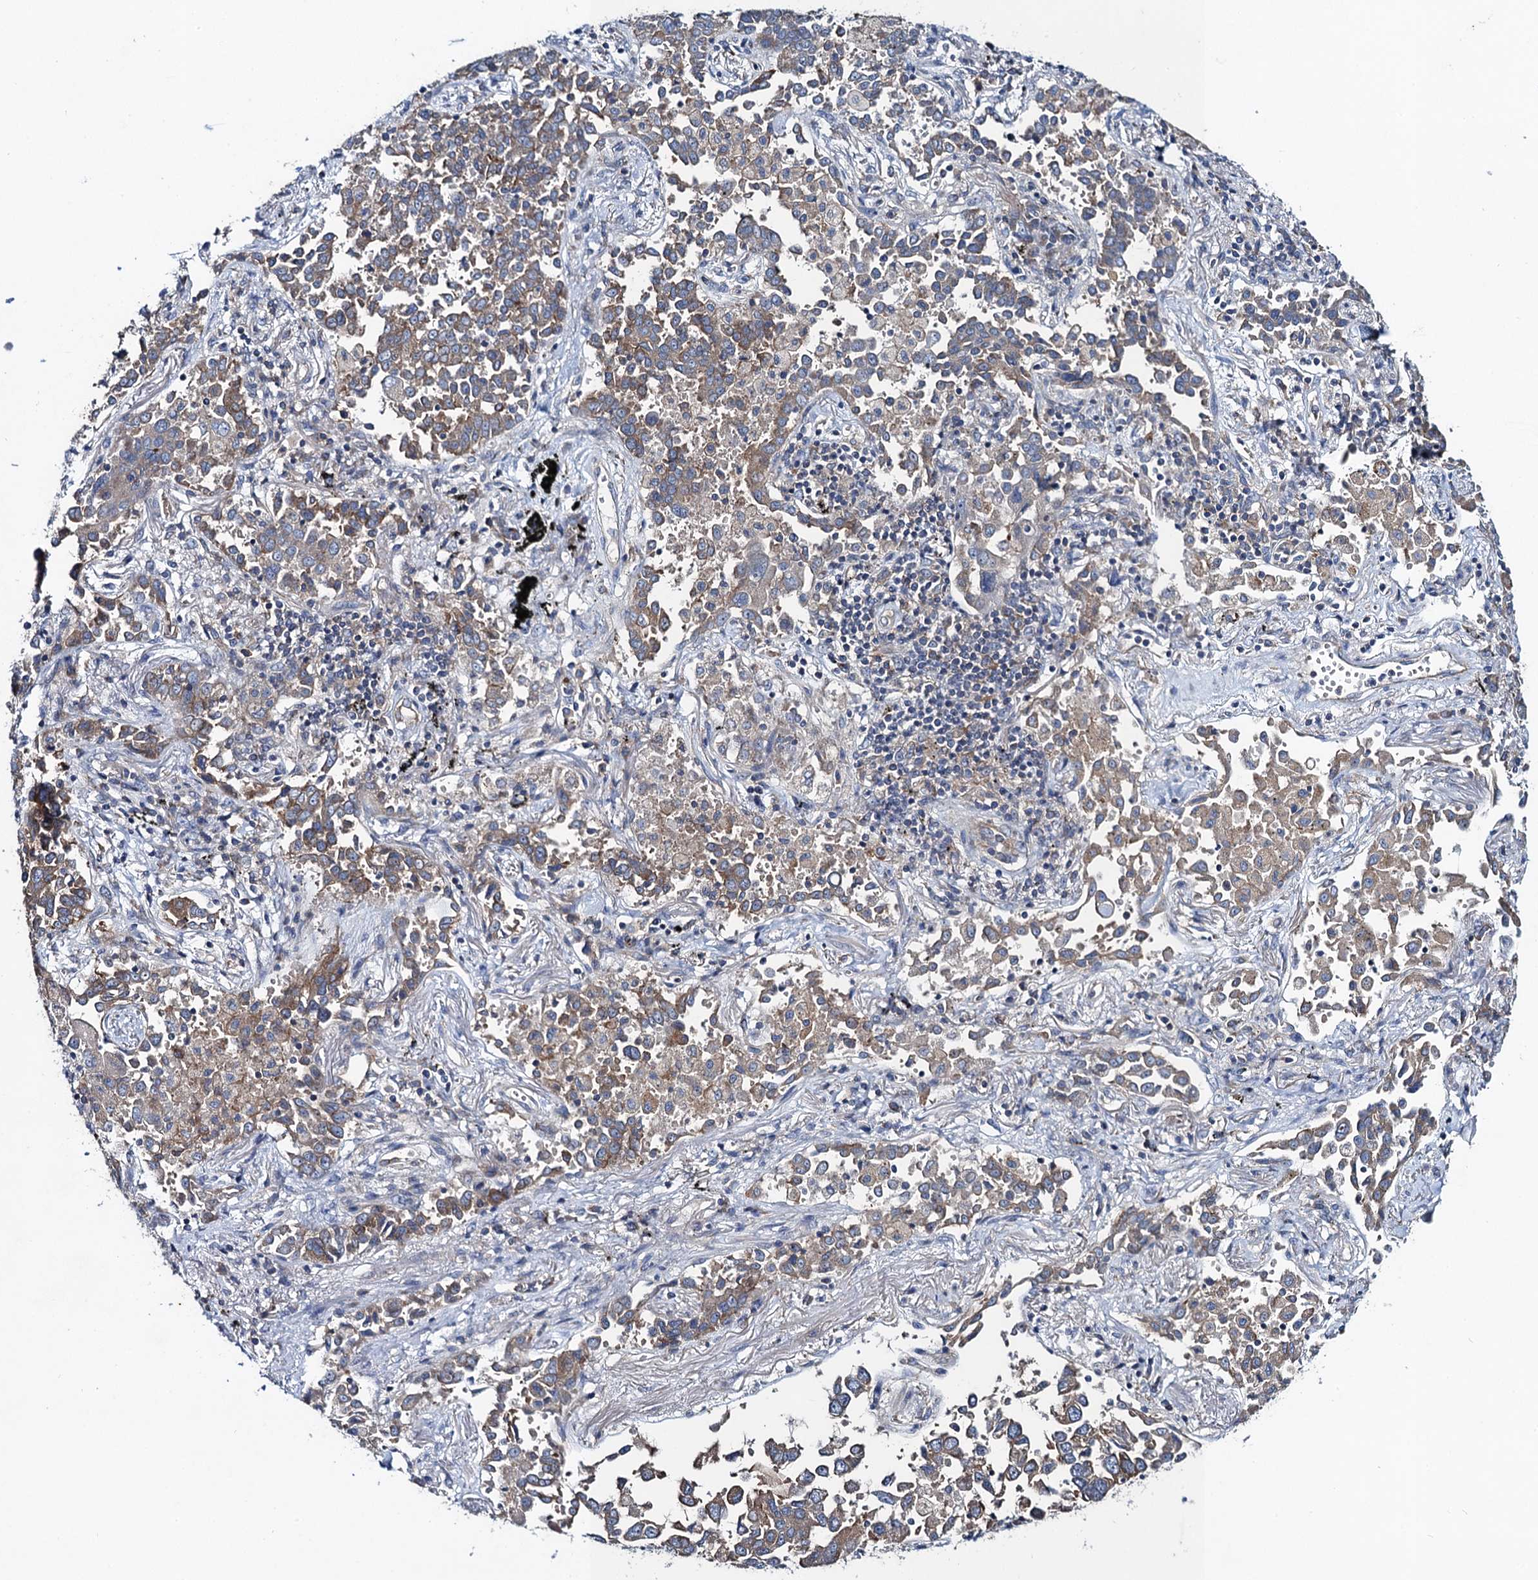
{"staining": {"intensity": "moderate", "quantity": ">75%", "location": "cytoplasmic/membranous"}, "tissue": "lung cancer", "cell_type": "Tumor cells", "image_type": "cancer", "snomed": [{"axis": "morphology", "description": "Adenocarcinoma, NOS"}, {"axis": "topography", "description": "Lung"}], "caption": "IHC (DAB (3,3'-diaminobenzidine)) staining of human lung cancer demonstrates moderate cytoplasmic/membranous protein positivity in about >75% of tumor cells.", "gene": "SNAP29", "patient": {"sex": "male", "age": 67}}